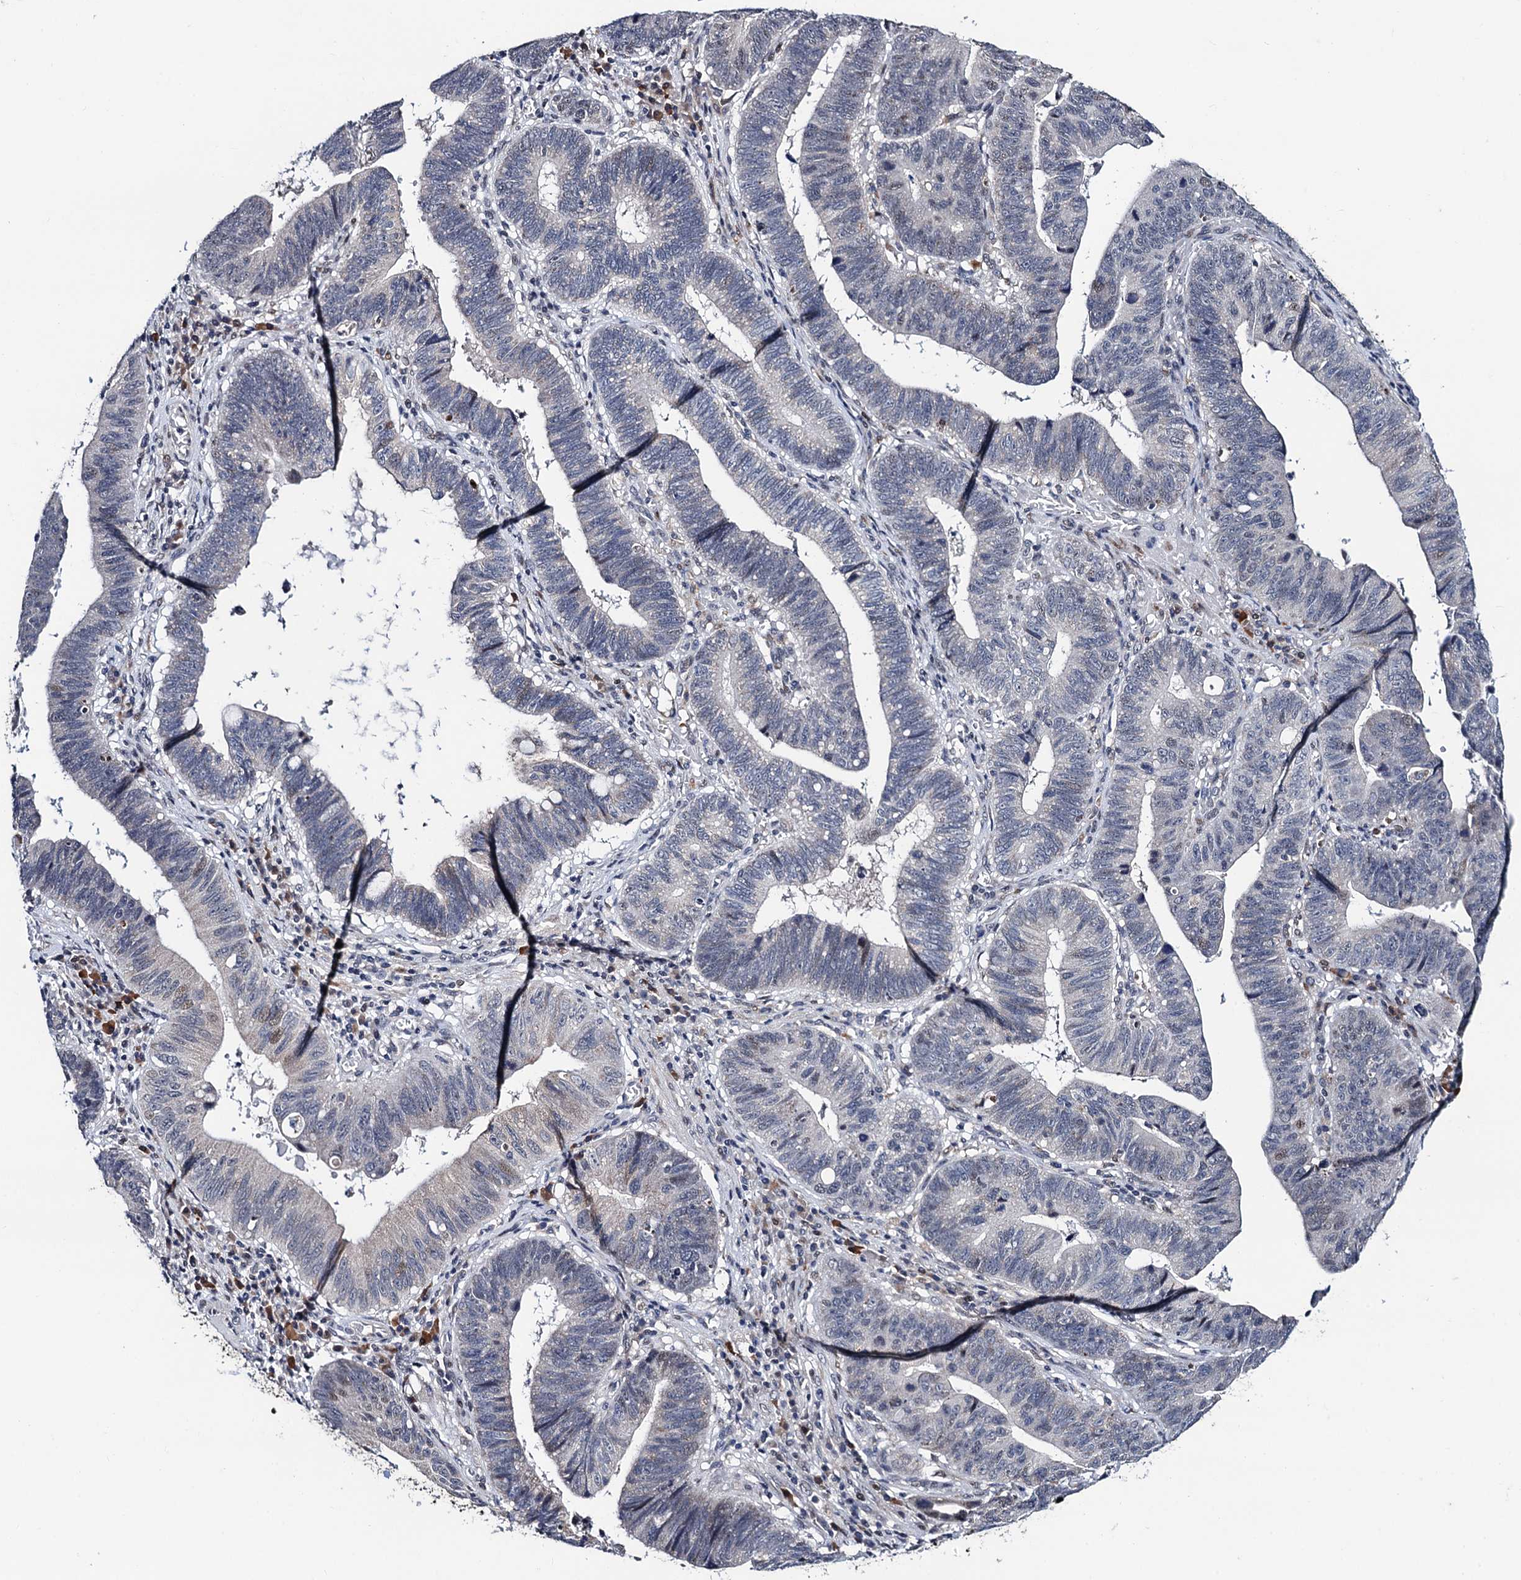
{"staining": {"intensity": "negative", "quantity": "none", "location": "none"}, "tissue": "stomach cancer", "cell_type": "Tumor cells", "image_type": "cancer", "snomed": [{"axis": "morphology", "description": "Adenocarcinoma, NOS"}, {"axis": "topography", "description": "Stomach"}], "caption": "The immunohistochemistry image has no significant expression in tumor cells of stomach cancer tissue.", "gene": "FAM222A", "patient": {"sex": "male", "age": 59}}